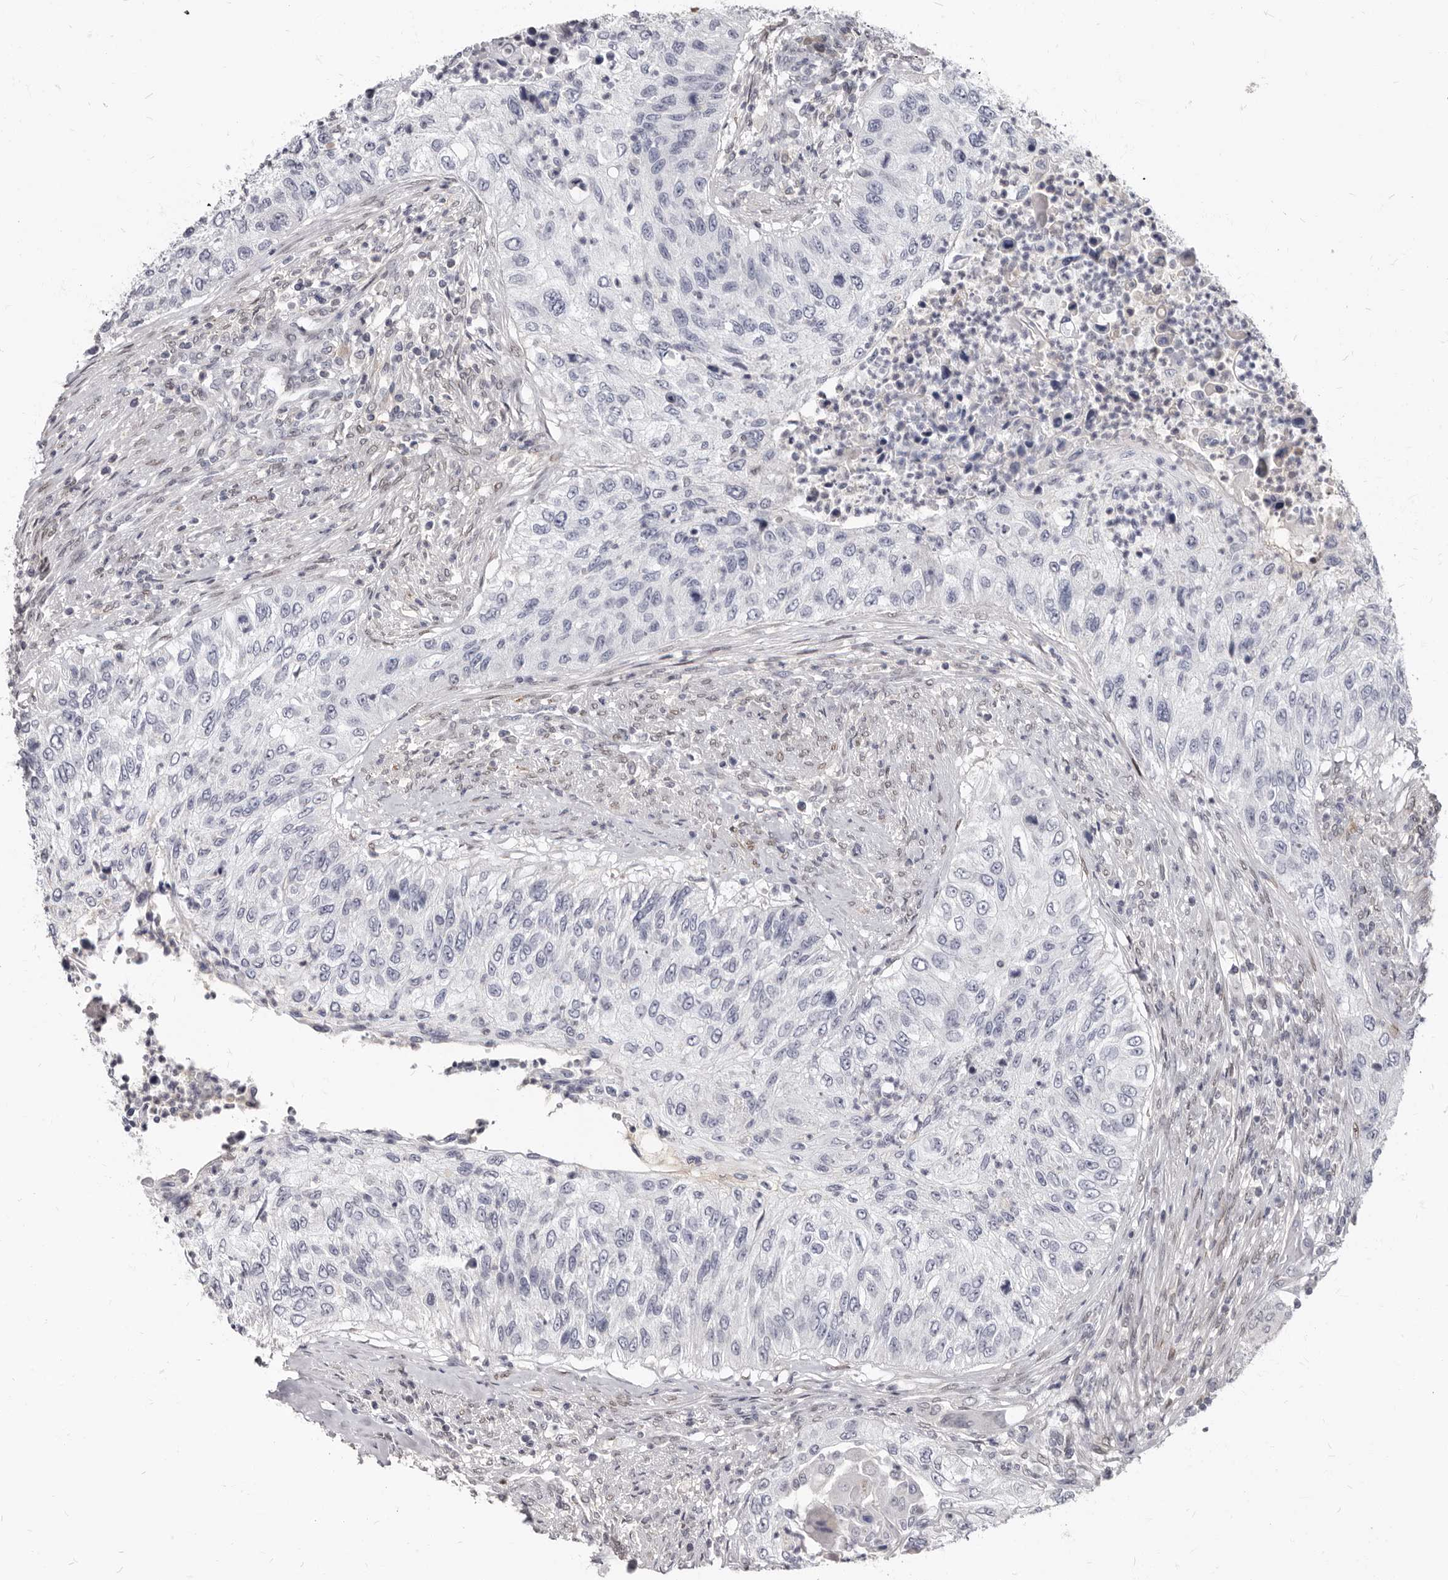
{"staining": {"intensity": "negative", "quantity": "none", "location": "none"}, "tissue": "urothelial cancer", "cell_type": "Tumor cells", "image_type": "cancer", "snomed": [{"axis": "morphology", "description": "Urothelial carcinoma, High grade"}, {"axis": "topography", "description": "Urinary bladder"}], "caption": "DAB (3,3'-diaminobenzidine) immunohistochemical staining of urothelial carcinoma (high-grade) displays no significant positivity in tumor cells. The staining is performed using DAB (3,3'-diaminobenzidine) brown chromogen with nuclei counter-stained in using hematoxylin.", "gene": "MRGPRF", "patient": {"sex": "female", "age": 60}}